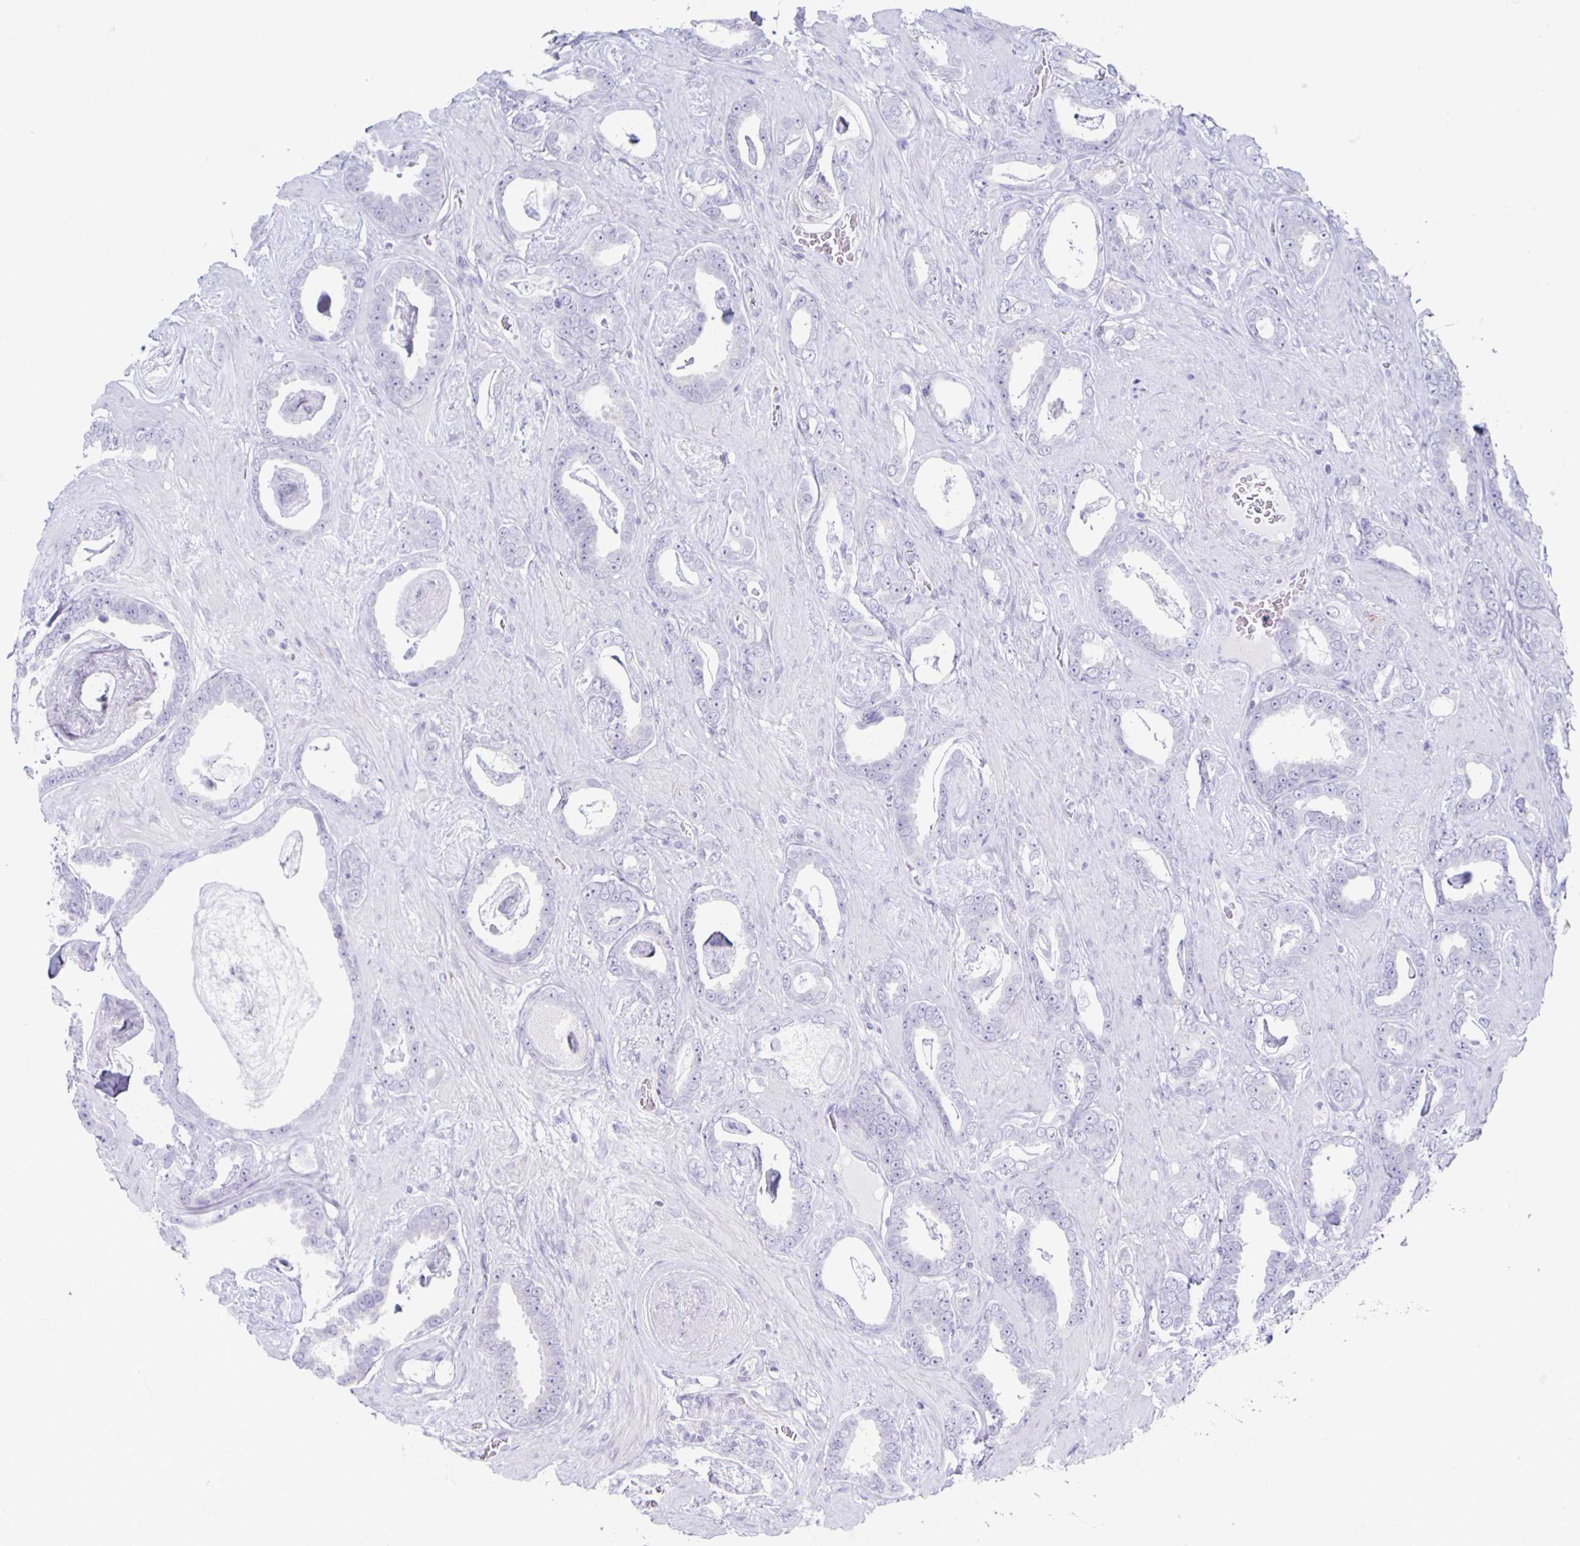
{"staining": {"intensity": "negative", "quantity": "none", "location": "none"}, "tissue": "prostate cancer", "cell_type": "Tumor cells", "image_type": "cancer", "snomed": [{"axis": "morphology", "description": "Adenocarcinoma, High grade"}, {"axis": "topography", "description": "Prostate"}], "caption": "Photomicrograph shows no protein positivity in tumor cells of high-grade adenocarcinoma (prostate) tissue. (Immunohistochemistry (ihc), brightfield microscopy, high magnification).", "gene": "CT45A5", "patient": {"sex": "male", "age": 63}}